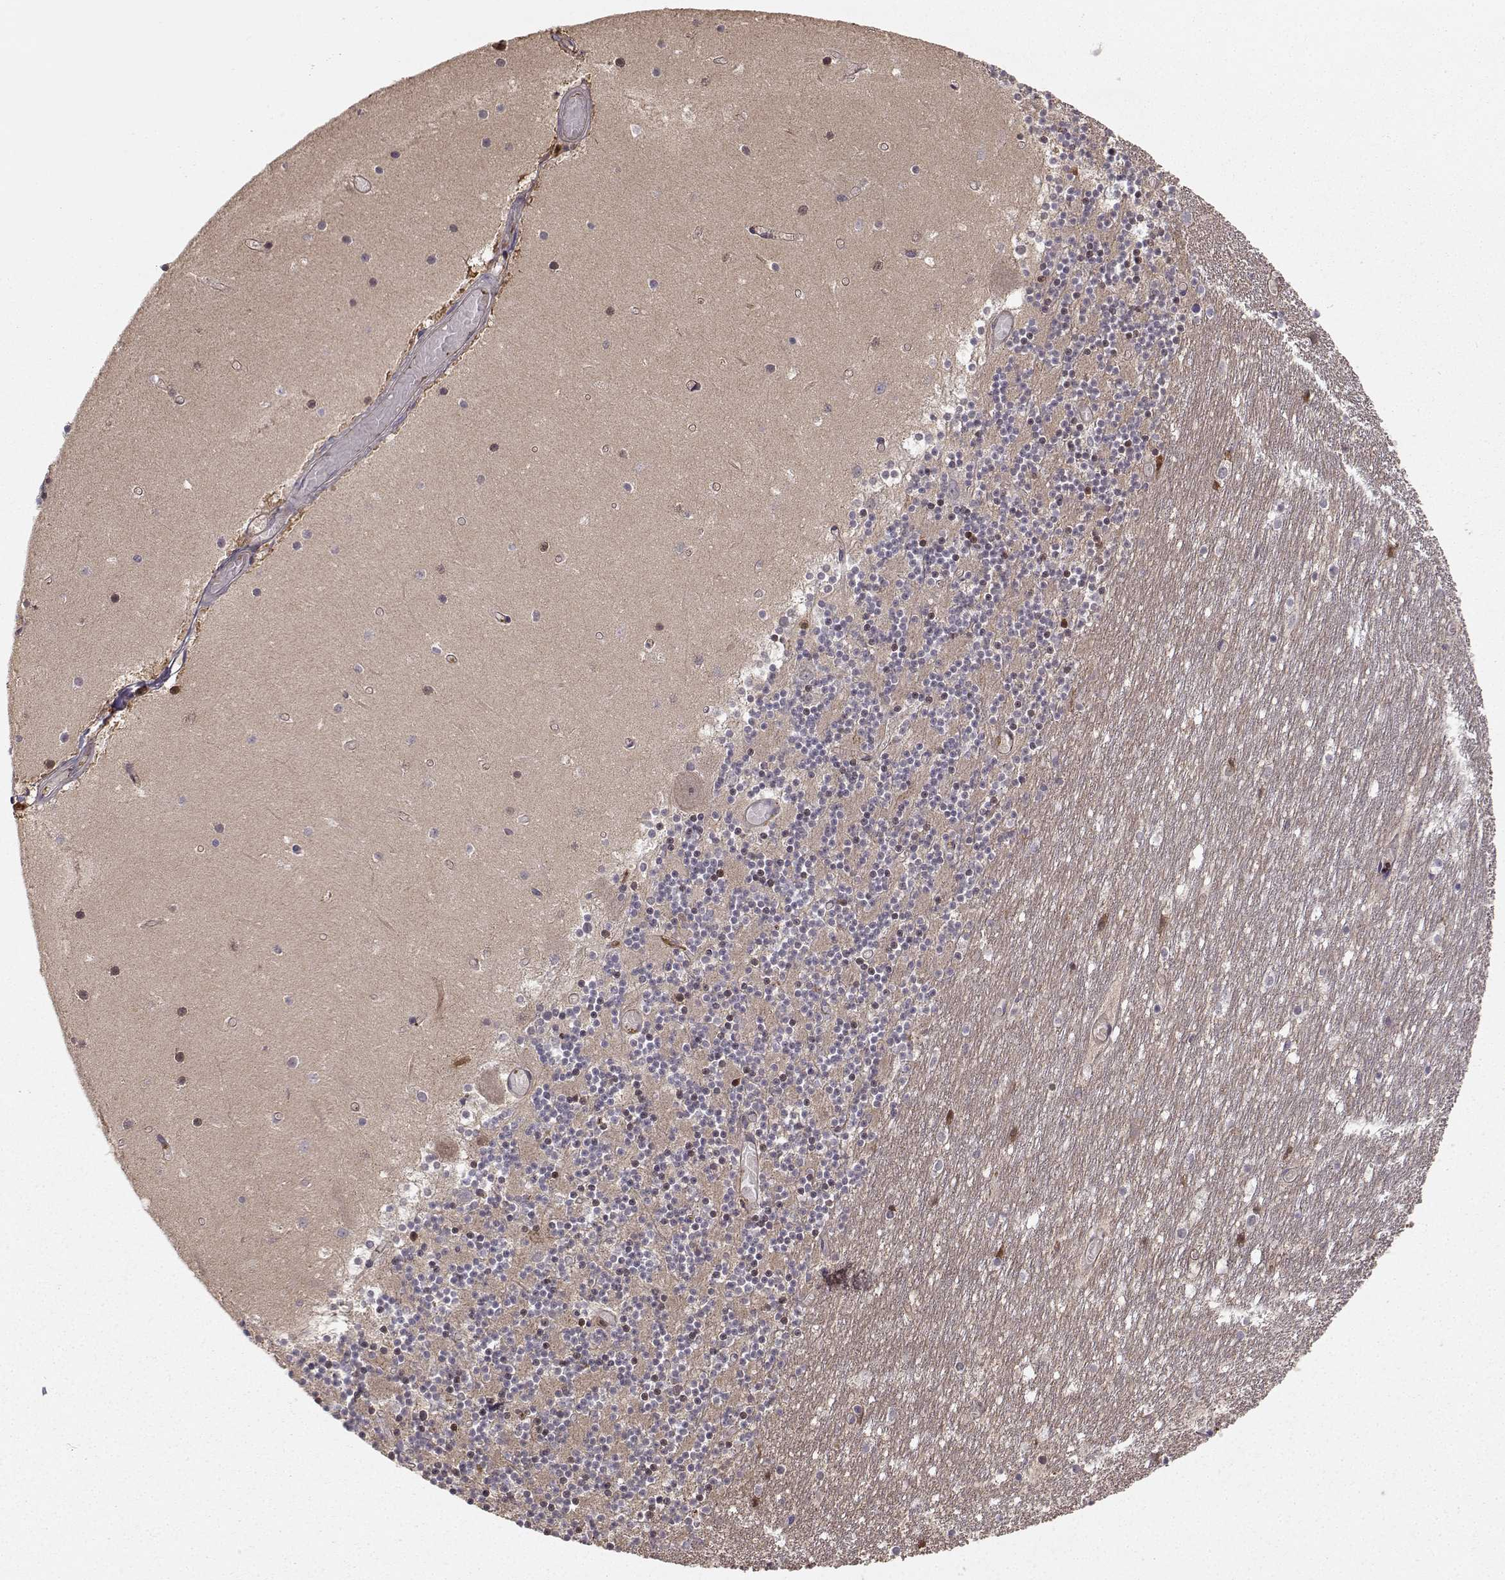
{"staining": {"intensity": "negative", "quantity": "none", "location": "none"}, "tissue": "cerebellum", "cell_type": "Cells in granular layer", "image_type": "normal", "snomed": [{"axis": "morphology", "description": "Normal tissue, NOS"}, {"axis": "topography", "description": "Cerebellum"}], "caption": "Cells in granular layer are negative for protein expression in benign human cerebellum. (DAB (3,3'-diaminobenzidine) immunohistochemistry (IHC) with hematoxylin counter stain).", "gene": "WNT6", "patient": {"sex": "female", "age": 28}}